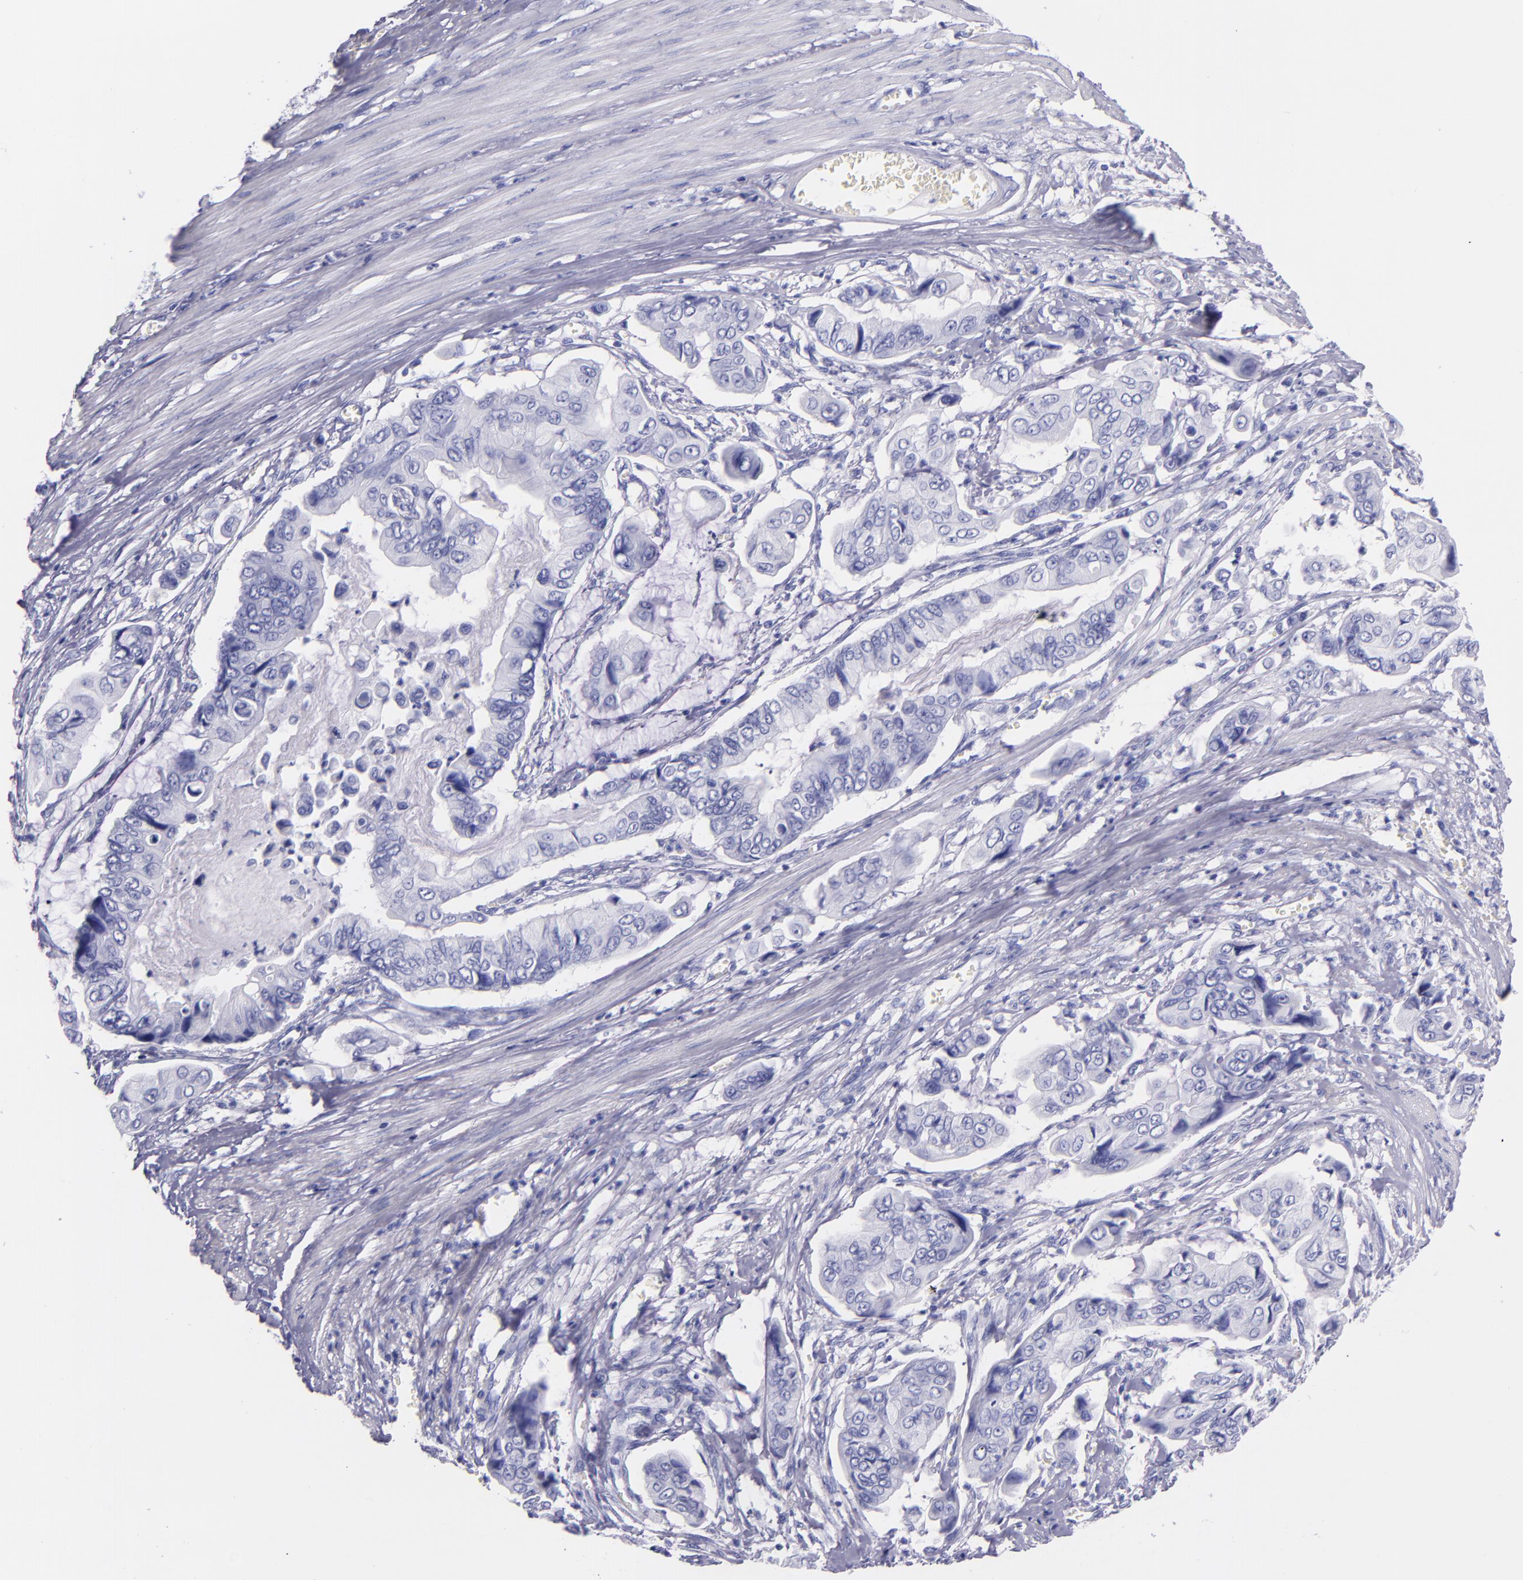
{"staining": {"intensity": "negative", "quantity": "none", "location": "none"}, "tissue": "stomach cancer", "cell_type": "Tumor cells", "image_type": "cancer", "snomed": [{"axis": "morphology", "description": "Adenocarcinoma, NOS"}, {"axis": "topography", "description": "Stomach, upper"}], "caption": "DAB immunohistochemical staining of human stomach cancer exhibits no significant expression in tumor cells.", "gene": "SFTPA2", "patient": {"sex": "male", "age": 80}}